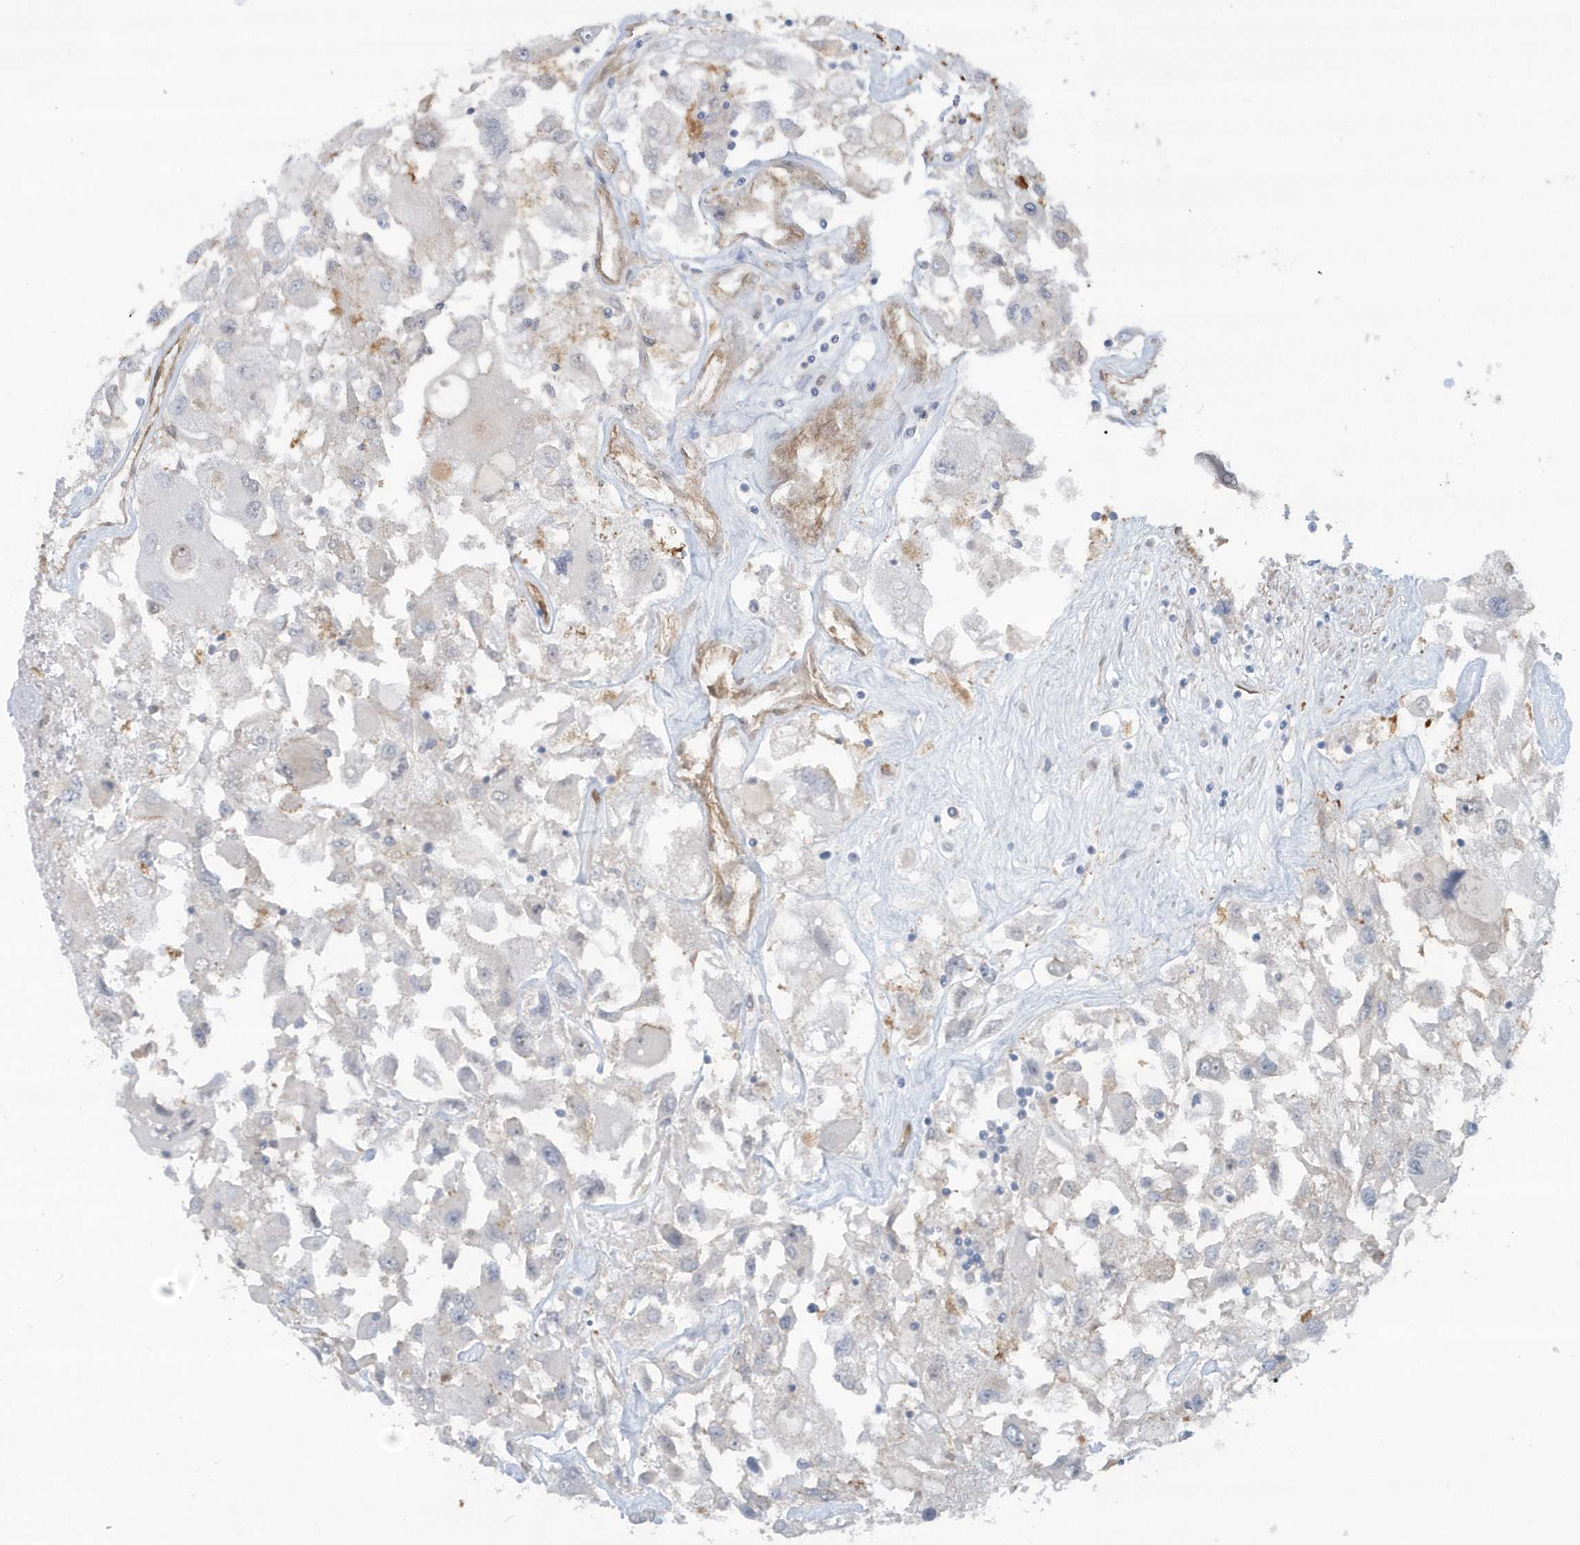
{"staining": {"intensity": "negative", "quantity": "none", "location": "none"}, "tissue": "renal cancer", "cell_type": "Tumor cells", "image_type": "cancer", "snomed": [{"axis": "morphology", "description": "Adenocarcinoma, NOS"}, {"axis": "topography", "description": "Kidney"}], "caption": "Tumor cells show no significant positivity in renal adenocarcinoma. Nuclei are stained in blue.", "gene": "RAI14", "patient": {"sex": "female", "age": 52}}